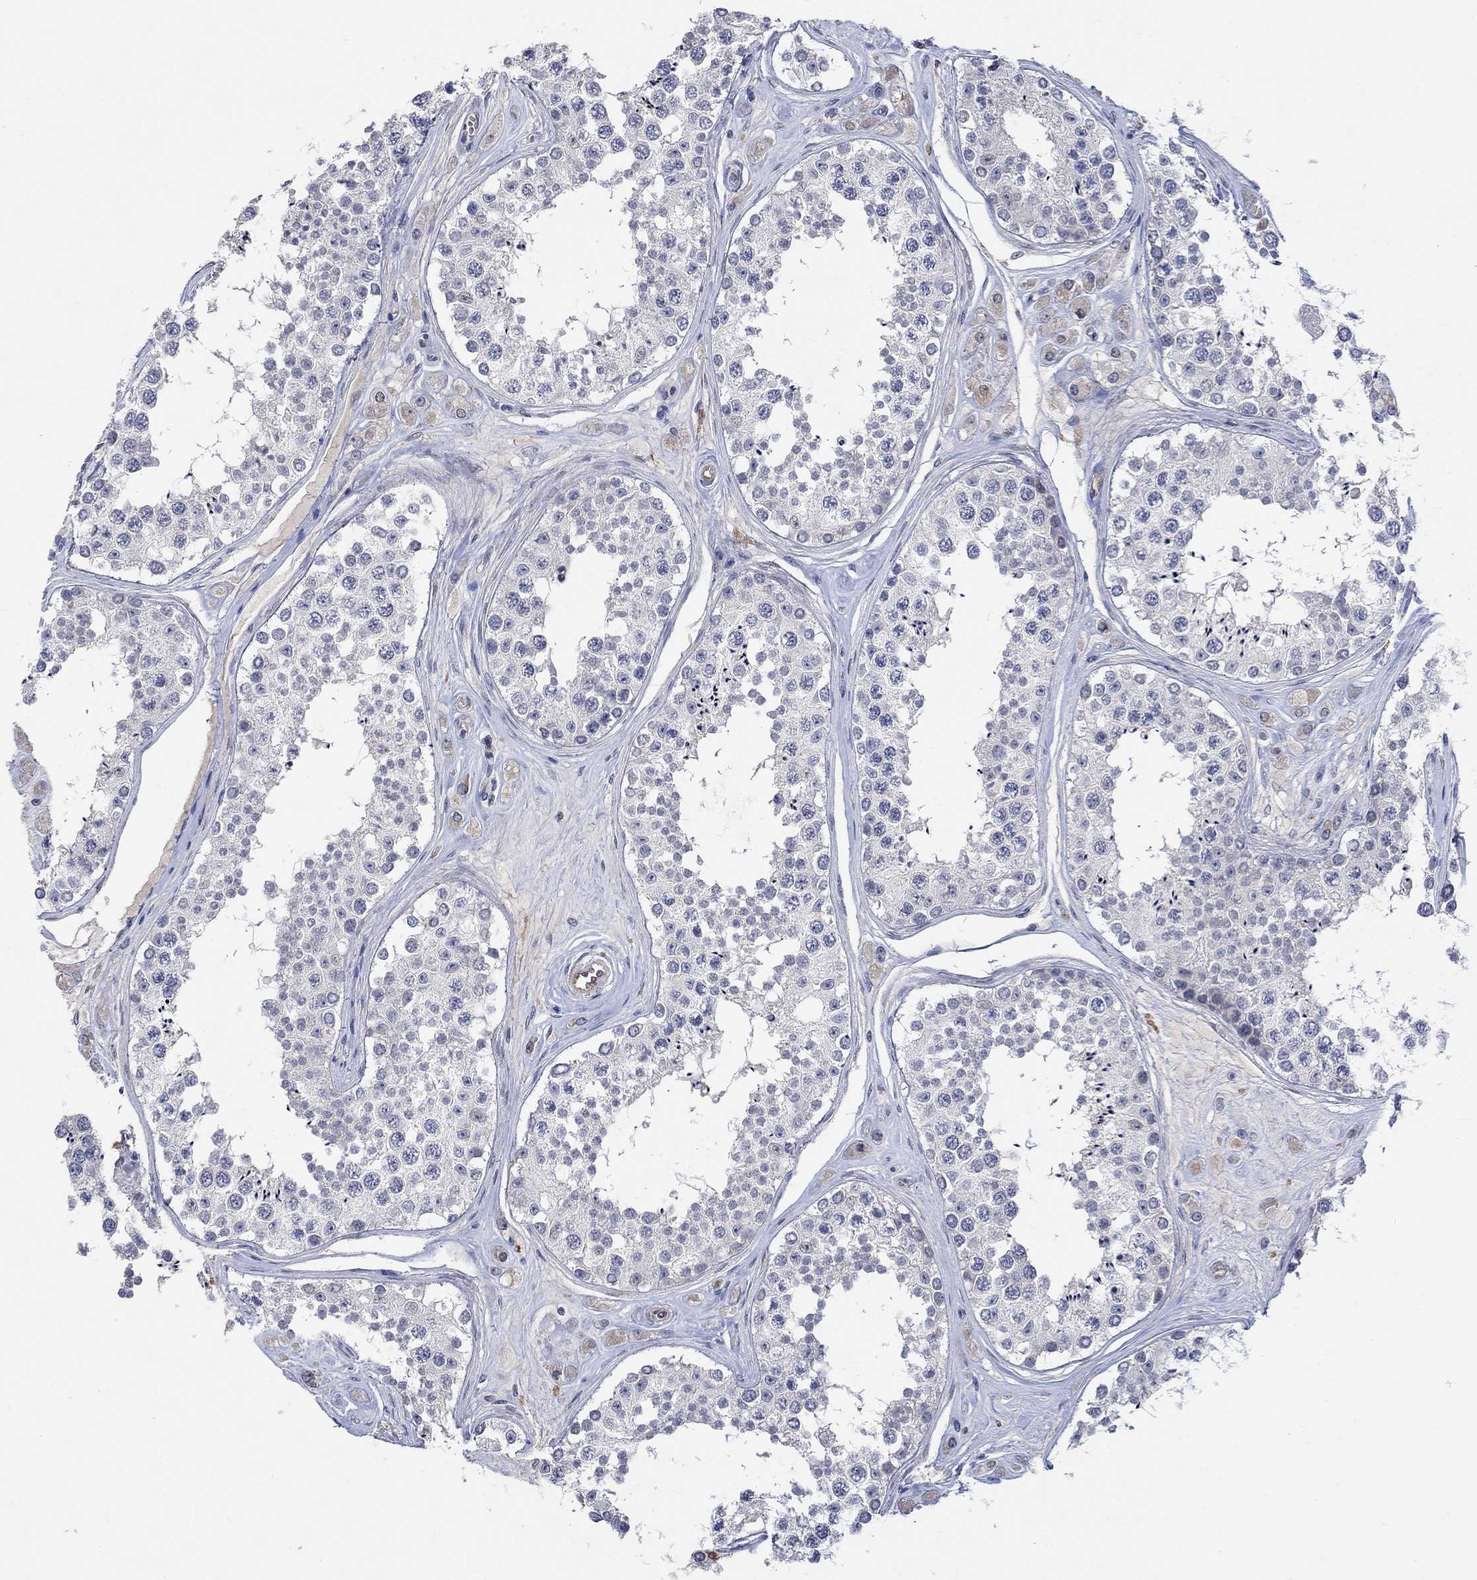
{"staining": {"intensity": "negative", "quantity": "none", "location": "none"}, "tissue": "testis", "cell_type": "Cells in seminiferous ducts", "image_type": "normal", "snomed": [{"axis": "morphology", "description": "Normal tissue, NOS"}, {"axis": "topography", "description": "Testis"}], "caption": "Immunohistochemical staining of normal testis shows no significant expression in cells in seminiferous ducts. The staining is performed using DAB (3,3'-diaminobenzidine) brown chromogen with nuclei counter-stained in using hematoxylin.", "gene": "TGM2", "patient": {"sex": "male", "age": 25}}